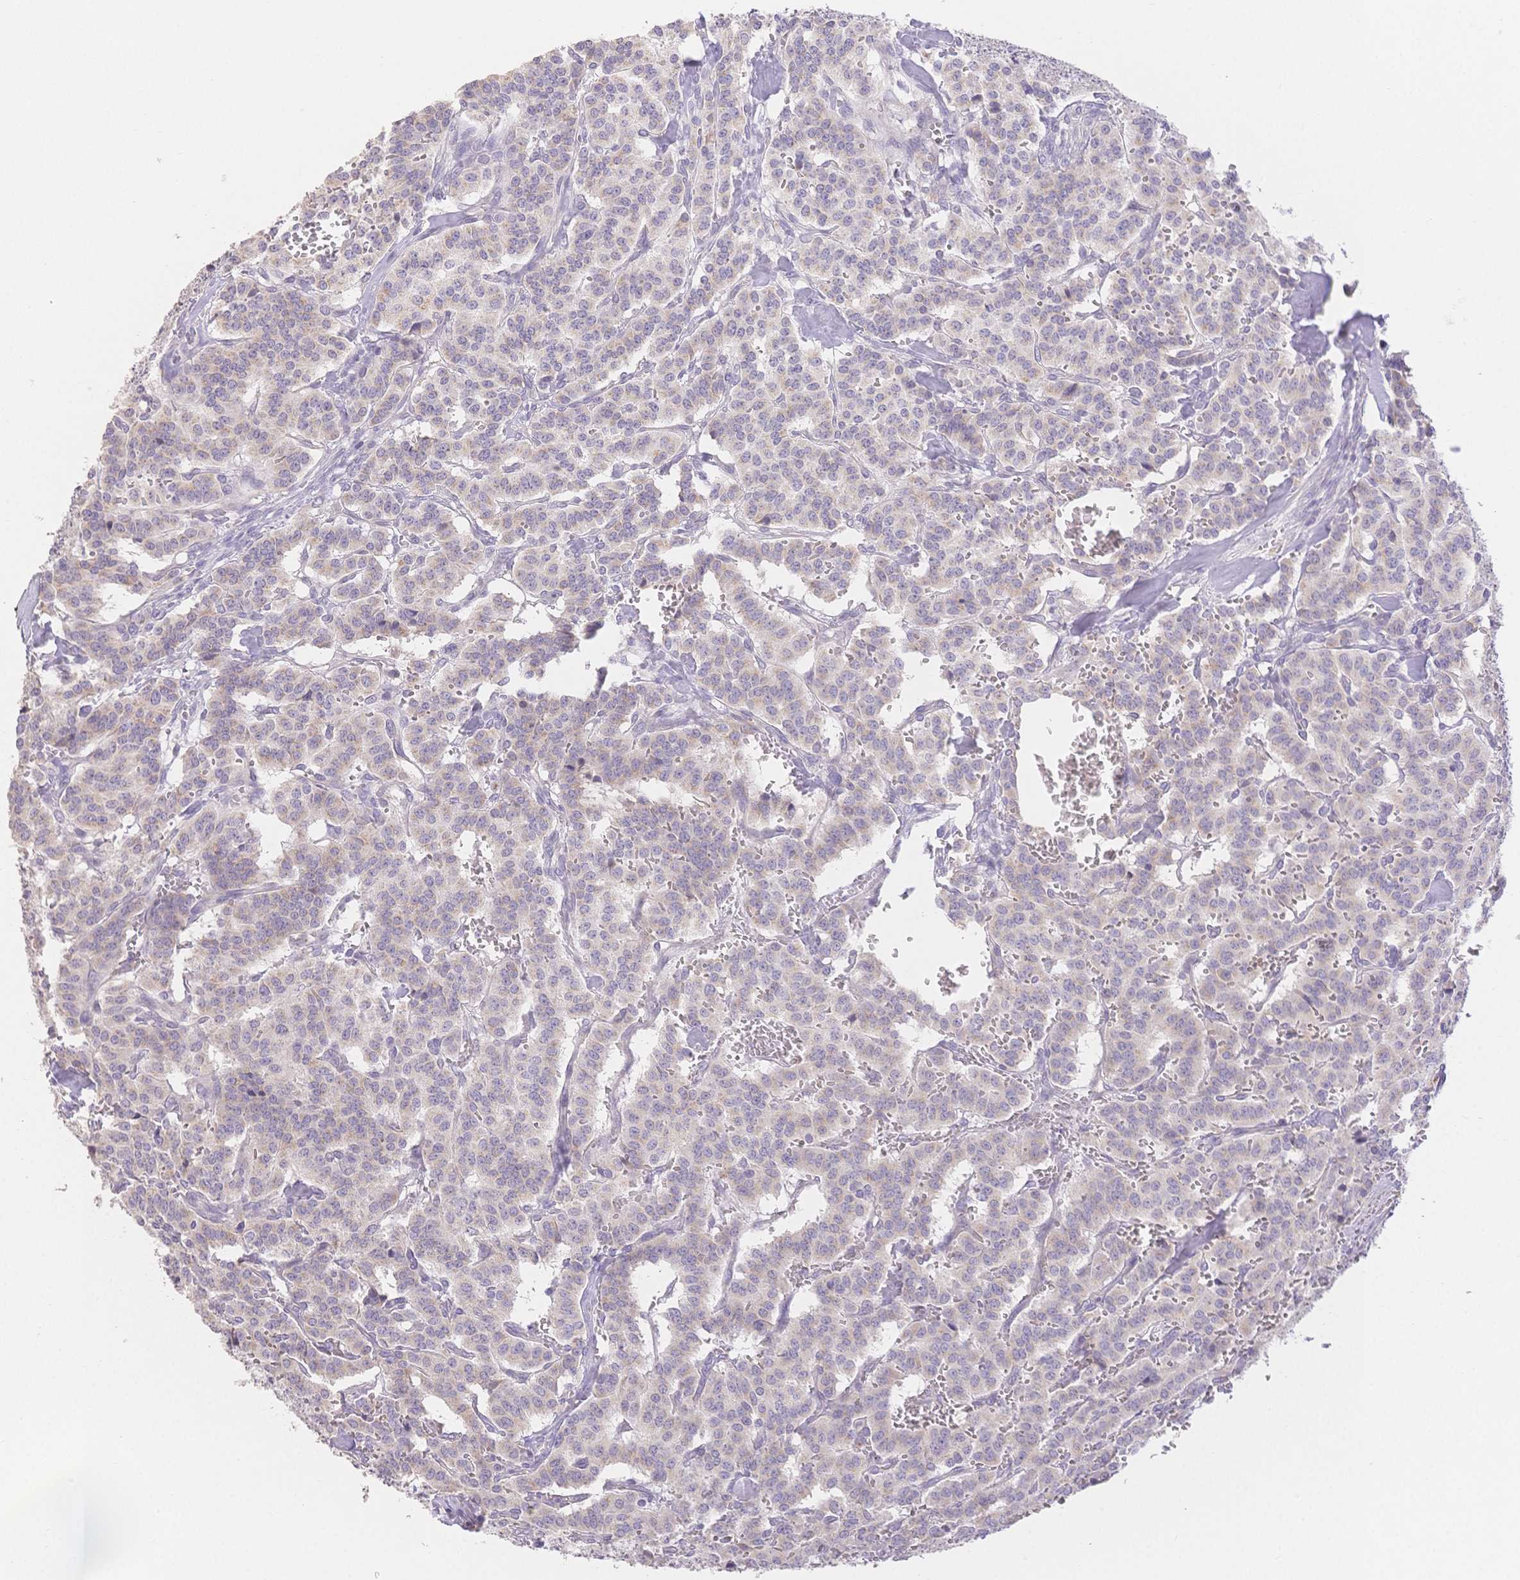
{"staining": {"intensity": "weak", "quantity": "<25%", "location": "cytoplasmic/membranous"}, "tissue": "carcinoid", "cell_type": "Tumor cells", "image_type": "cancer", "snomed": [{"axis": "morphology", "description": "Normal tissue, NOS"}, {"axis": "morphology", "description": "Carcinoid, malignant, NOS"}, {"axis": "topography", "description": "Lung"}], "caption": "Immunohistochemistry (IHC) of human carcinoid (malignant) displays no expression in tumor cells.", "gene": "SUV39H2", "patient": {"sex": "female", "age": 46}}